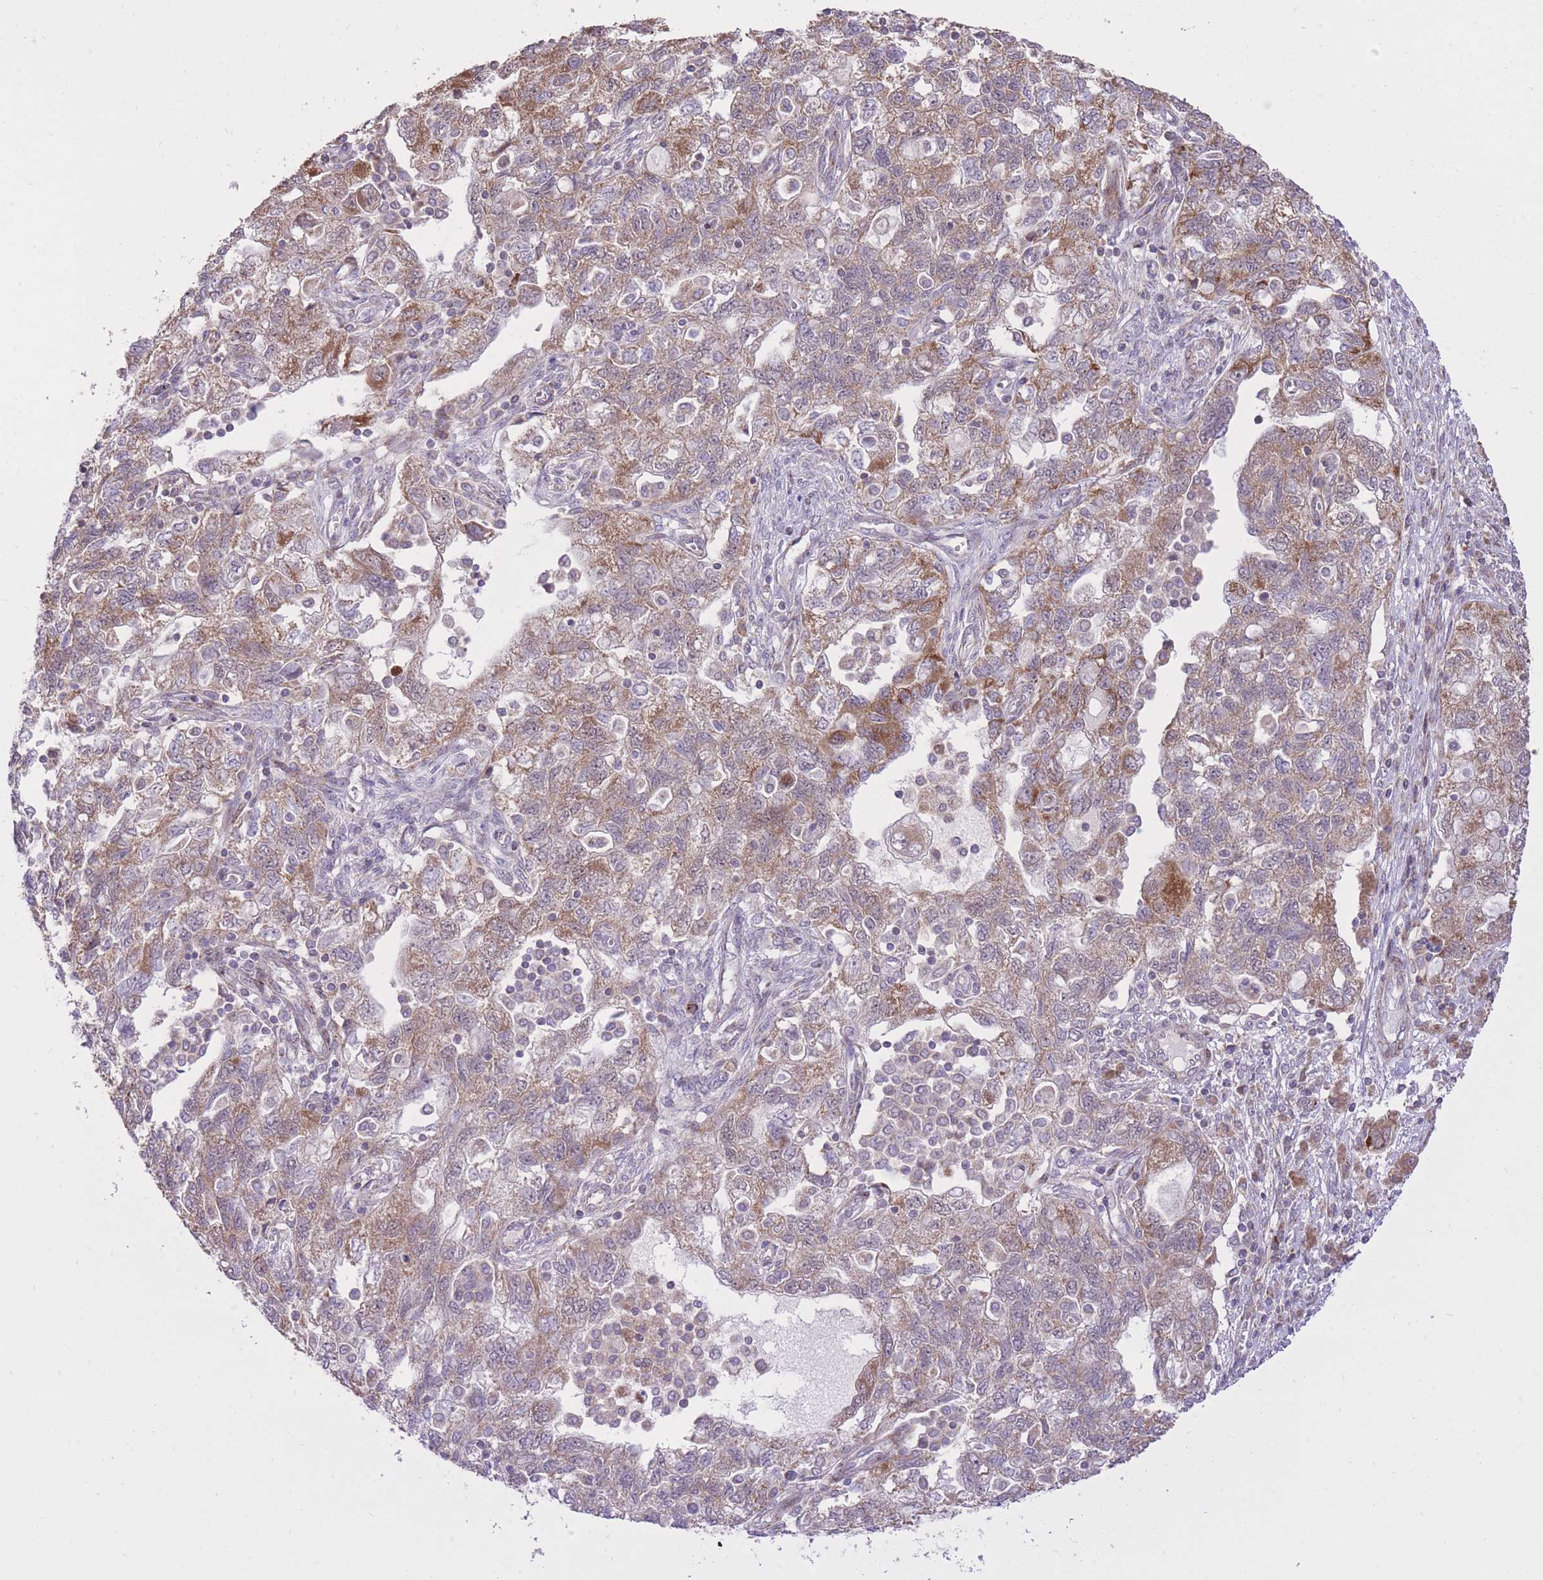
{"staining": {"intensity": "moderate", "quantity": ">75%", "location": "cytoplasmic/membranous"}, "tissue": "ovarian cancer", "cell_type": "Tumor cells", "image_type": "cancer", "snomed": [{"axis": "morphology", "description": "Carcinoma, NOS"}, {"axis": "morphology", "description": "Cystadenocarcinoma, serous, NOS"}, {"axis": "topography", "description": "Ovary"}], "caption": "Serous cystadenocarcinoma (ovarian) stained with DAB (3,3'-diaminobenzidine) IHC shows medium levels of moderate cytoplasmic/membranous expression in approximately >75% of tumor cells.", "gene": "SLC4A4", "patient": {"sex": "female", "age": 69}}